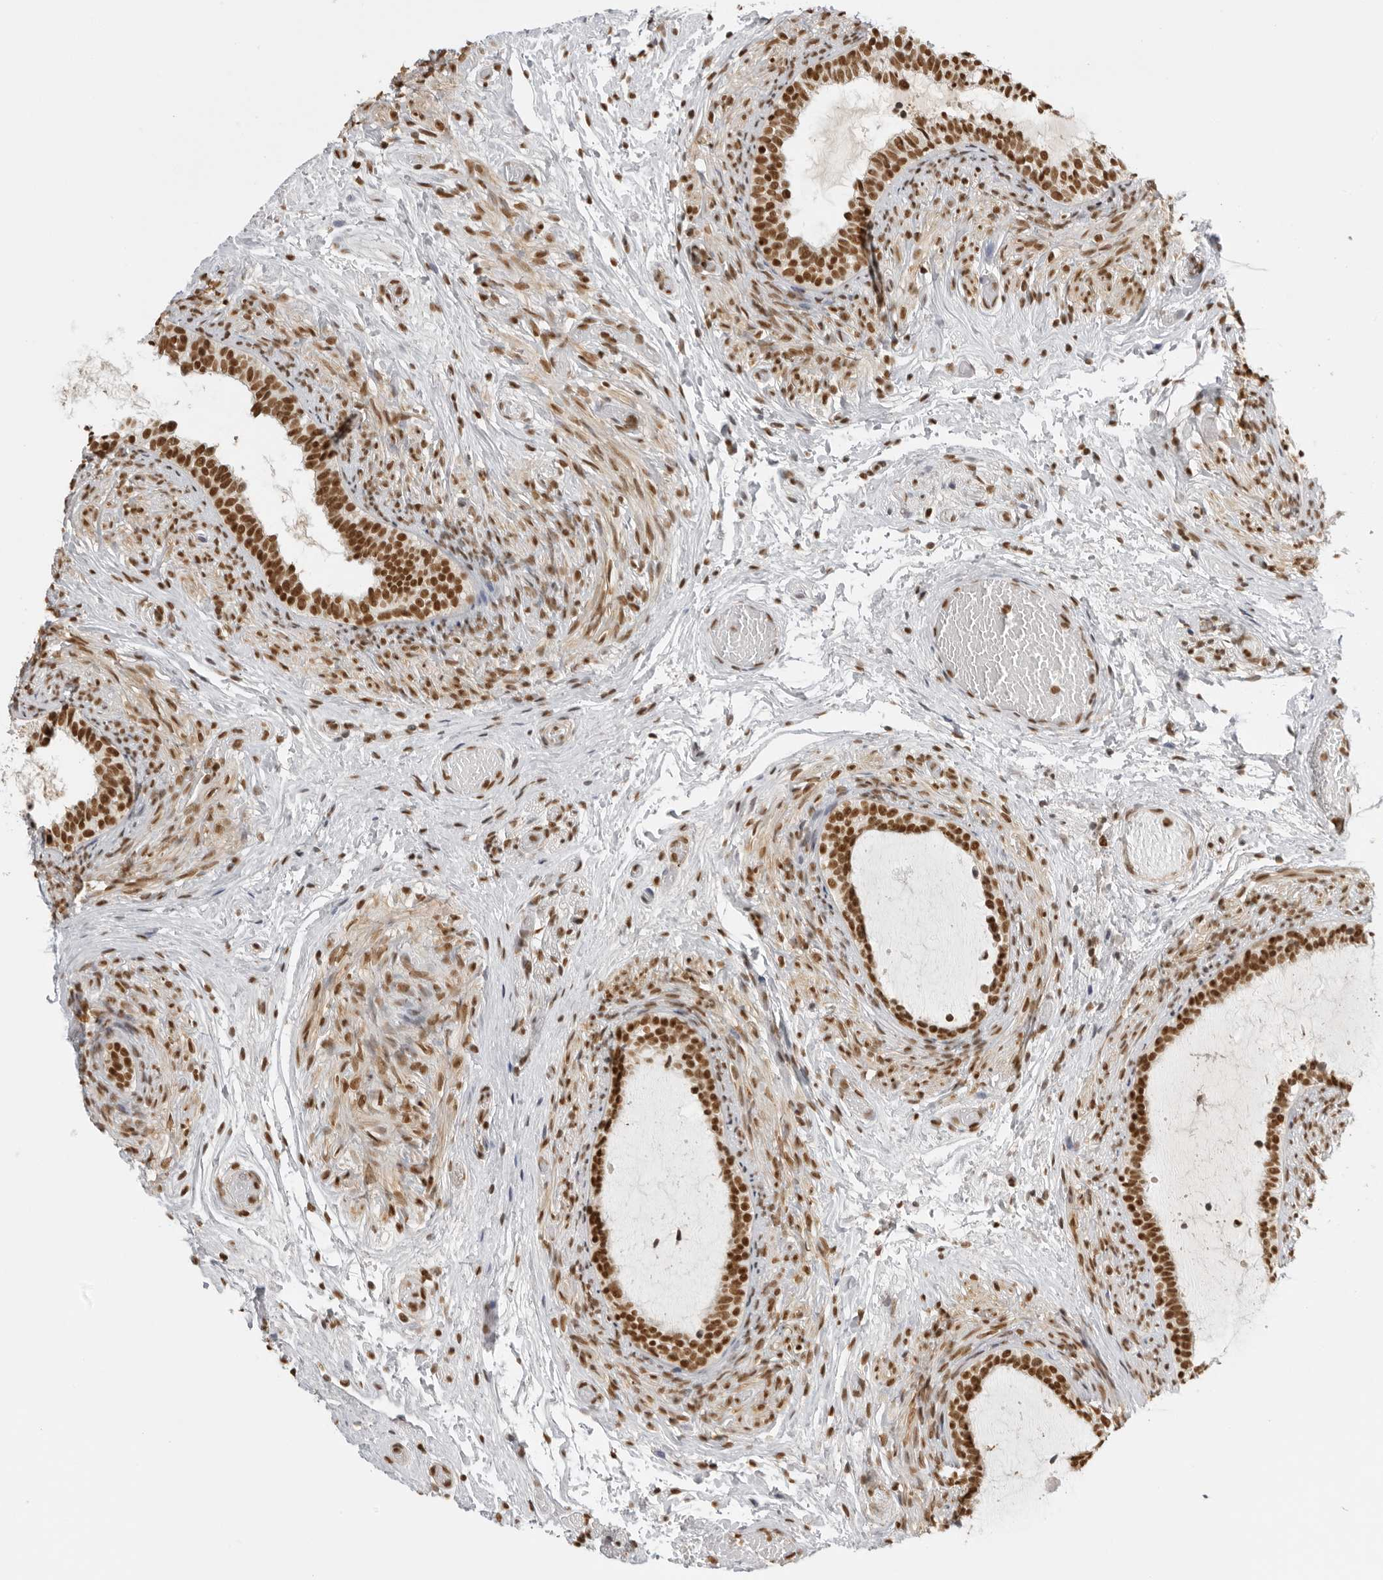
{"staining": {"intensity": "strong", "quantity": ">75%", "location": "nuclear"}, "tissue": "epididymis", "cell_type": "Glandular cells", "image_type": "normal", "snomed": [{"axis": "morphology", "description": "Normal tissue, NOS"}, {"axis": "topography", "description": "Epididymis"}], "caption": "The photomicrograph exhibits staining of benign epididymis, revealing strong nuclear protein positivity (brown color) within glandular cells.", "gene": "RPA2", "patient": {"sex": "male", "age": 5}}